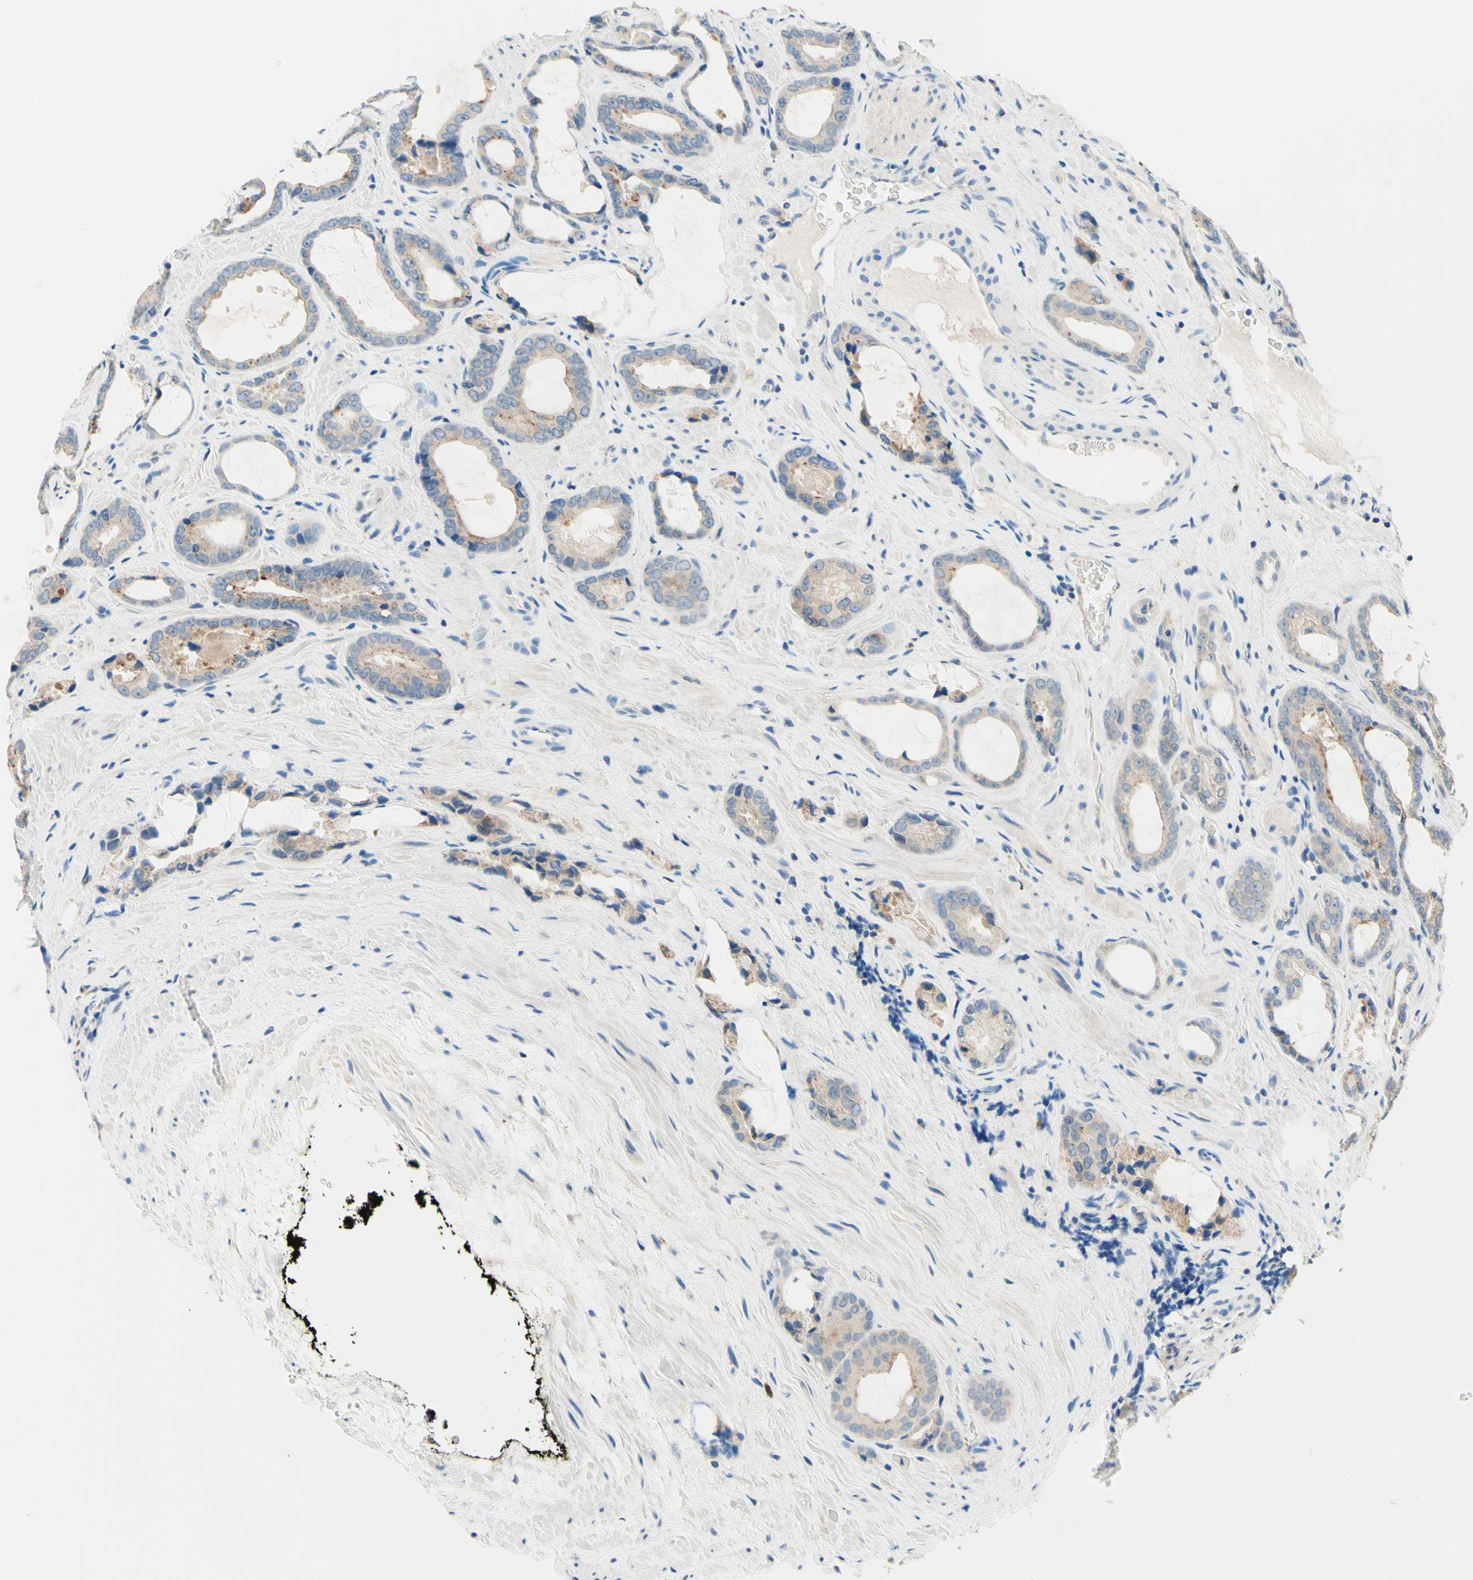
{"staining": {"intensity": "weak", "quantity": "25%-75%", "location": "cytoplasmic/membranous"}, "tissue": "prostate cancer", "cell_type": "Tumor cells", "image_type": "cancer", "snomed": [{"axis": "morphology", "description": "Adenocarcinoma, Low grade"}, {"axis": "topography", "description": "Prostate"}], "caption": "Human prostate adenocarcinoma (low-grade) stained with a protein marker shows weak staining in tumor cells.", "gene": "SIGLEC9", "patient": {"sex": "male", "age": 60}}